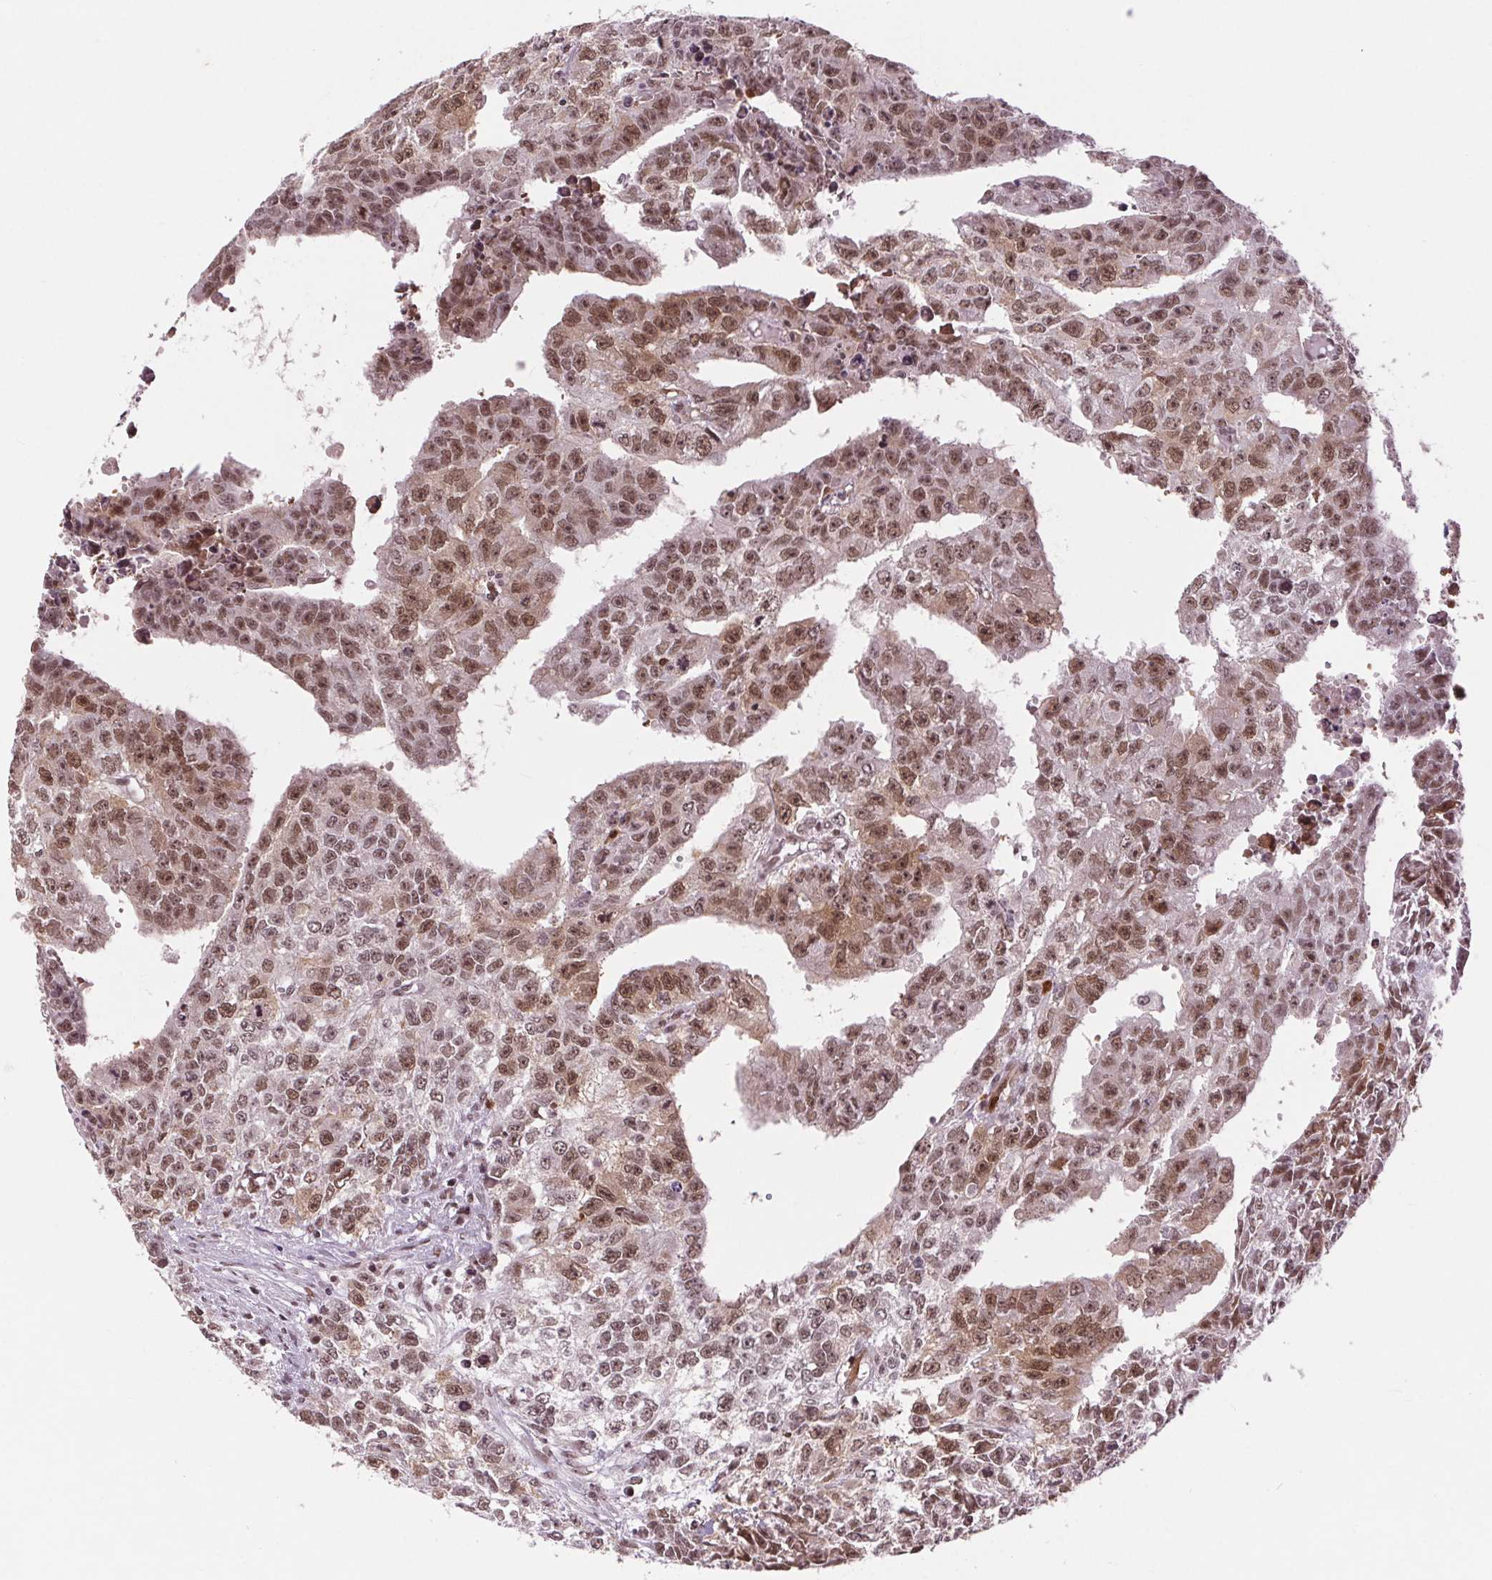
{"staining": {"intensity": "moderate", "quantity": ">75%", "location": "nuclear"}, "tissue": "testis cancer", "cell_type": "Tumor cells", "image_type": "cancer", "snomed": [{"axis": "morphology", "description": "Carcinoma, Embryonal, NOS"}, {"axis": "morphology", "description": "Teratoma, malignant, NOS"}, {"axis": "topography", "description": "Testis"}], "caption": "IHC micrograph of human testis embryonal carcinoma stained for a protein (brown), which displays medium levels of moderate nuclear expression in approximately >75% of tumor cells.", "gene": "CD2BP2", "patient": {"sex": "male", "age": 24}}